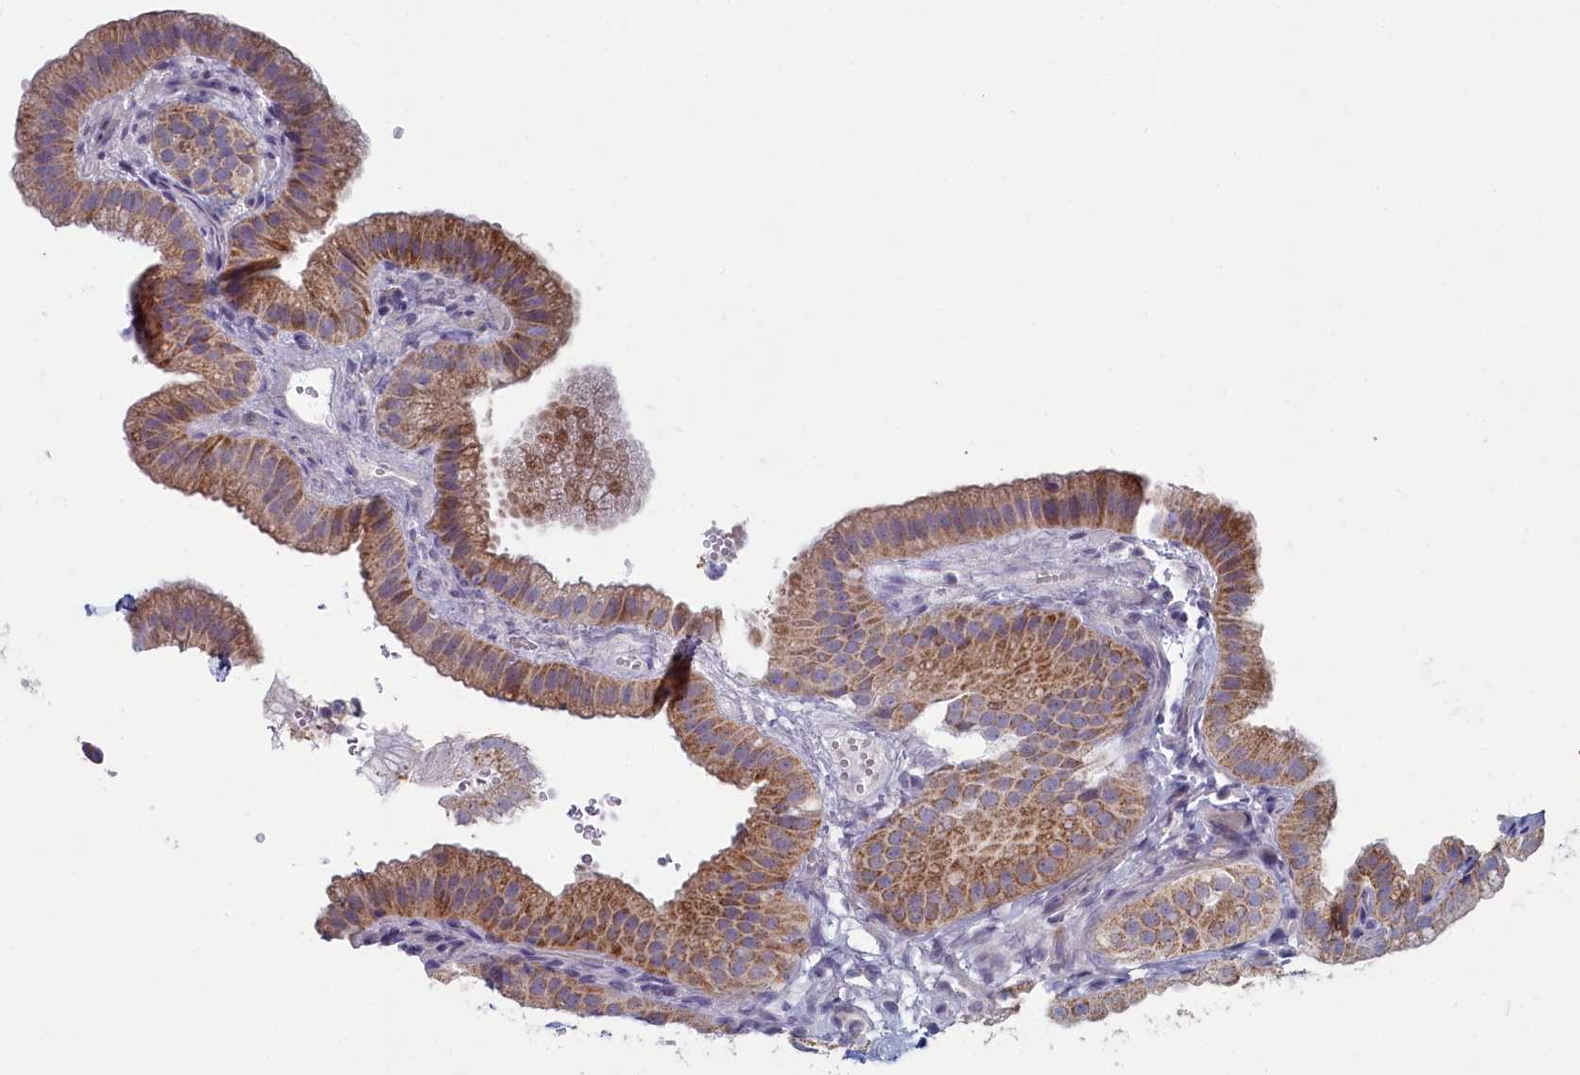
{"staining": {"intensity": "moderate", "quantity": ">75%", "location": "cytoplasmic/membranous"}, "tissue": "gallbladder", "cell_type": "Glandular cells", "image_type": "normal", "snomed": [{"axis": "morphology", "description": "Normal tissue, NOS"}, {"axis": "topography", "description": "Gallbladder"}], "caption": "There is medium levels of moderate cytoplasmic/membranous expression in glandular cells of unremarkable gallbladder, as demonstrated by immunohistochemical staining (brown color).", "gene": "INSYN2A", "patient": {"sex": "female", "age": 61}}